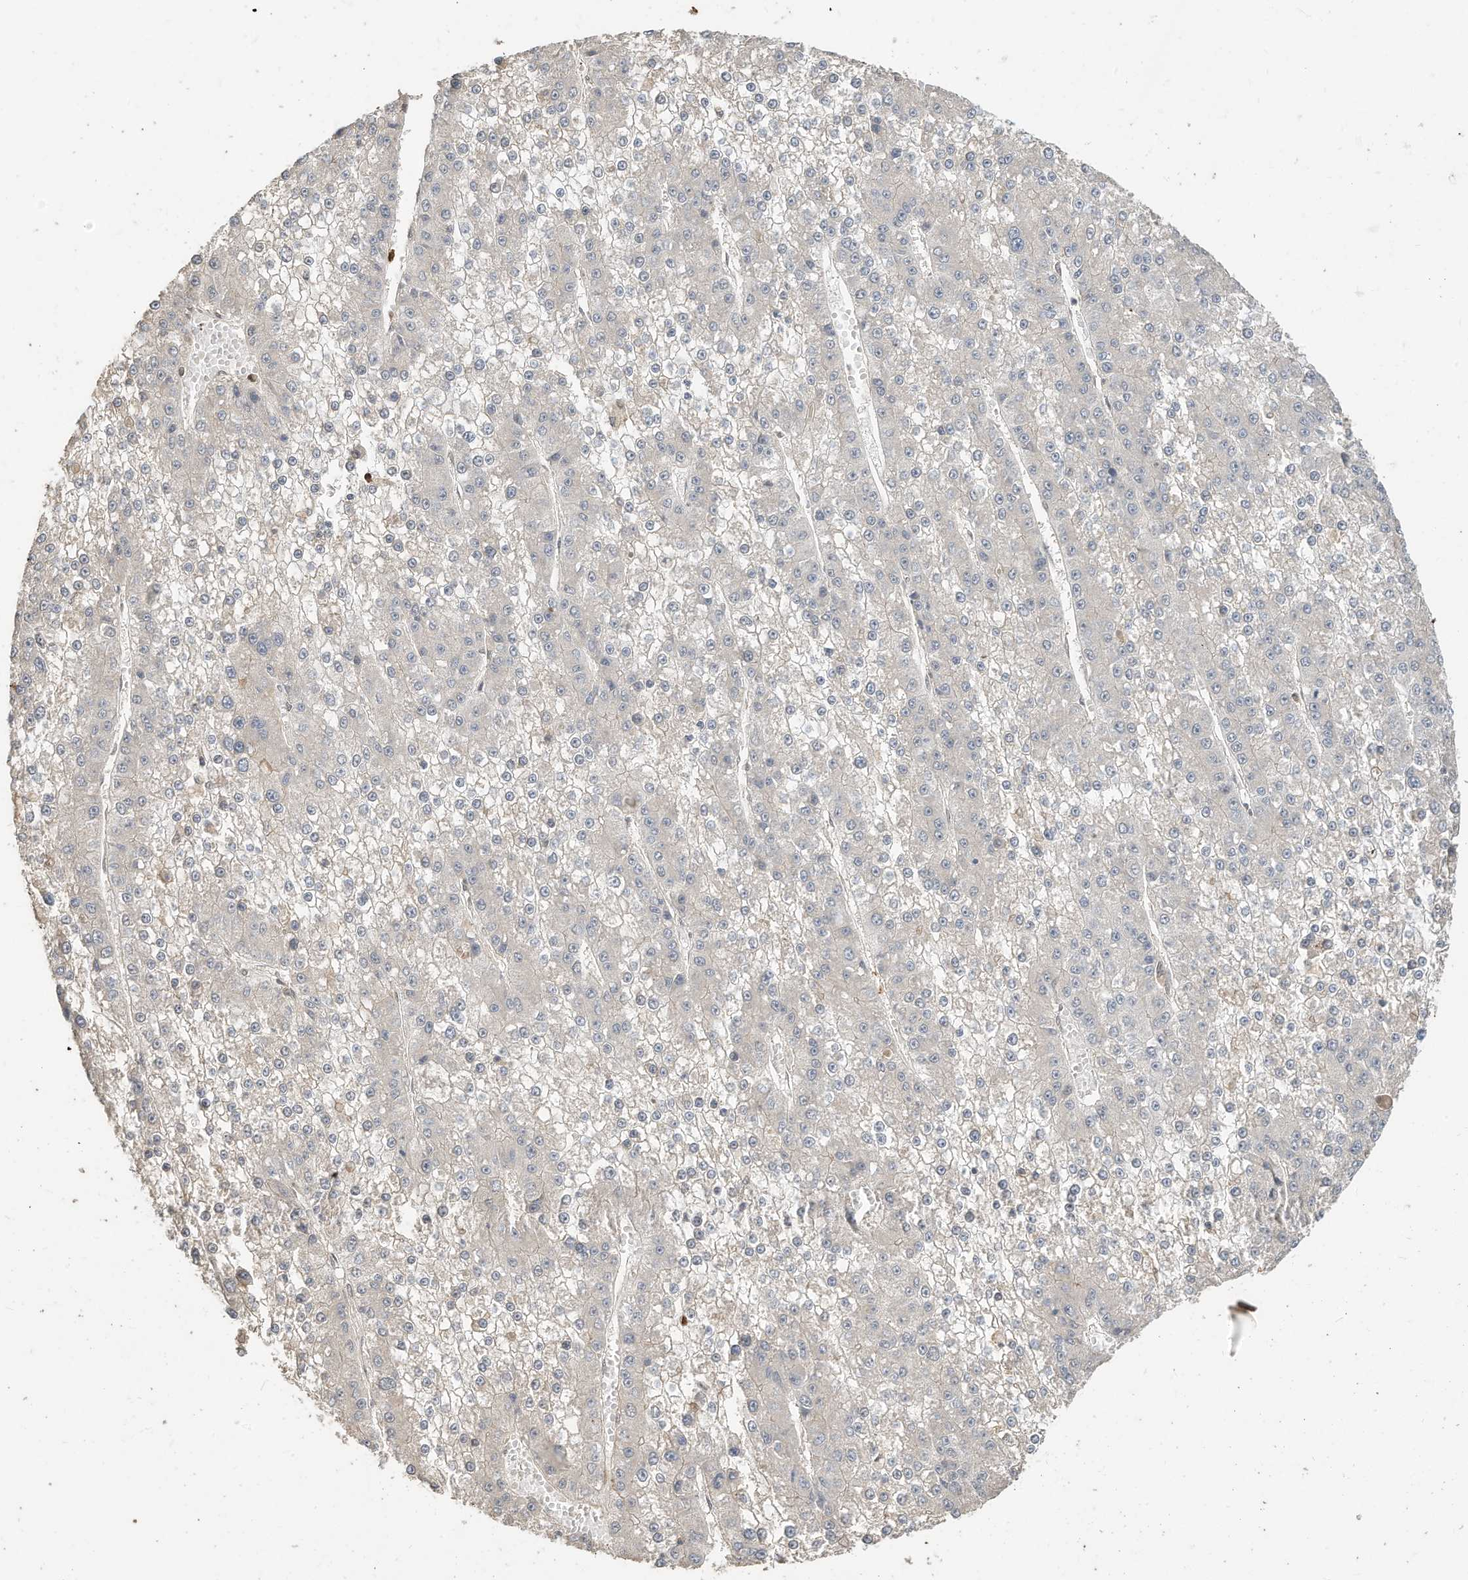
{"staining": {"intensity": "negative", "quantity": "none", "location": "none"}, "tissue": "liver cancer", "cell_type": "Tumor cells", "image_type": "cancer", "snomed": [{"axis": "morphology", "description": "Carcinoma, Hepatocellular, NOS"}, {"axis": "topography", "description": "Liver"}], "caption": "IHC histopathology image of human liver cancer (hepatocellular carcinoma) stained for a protein (brown), which shows no staining in tumor cells.", "gene": "OFD1", "patient": {"sex": "female", "age": 73}}